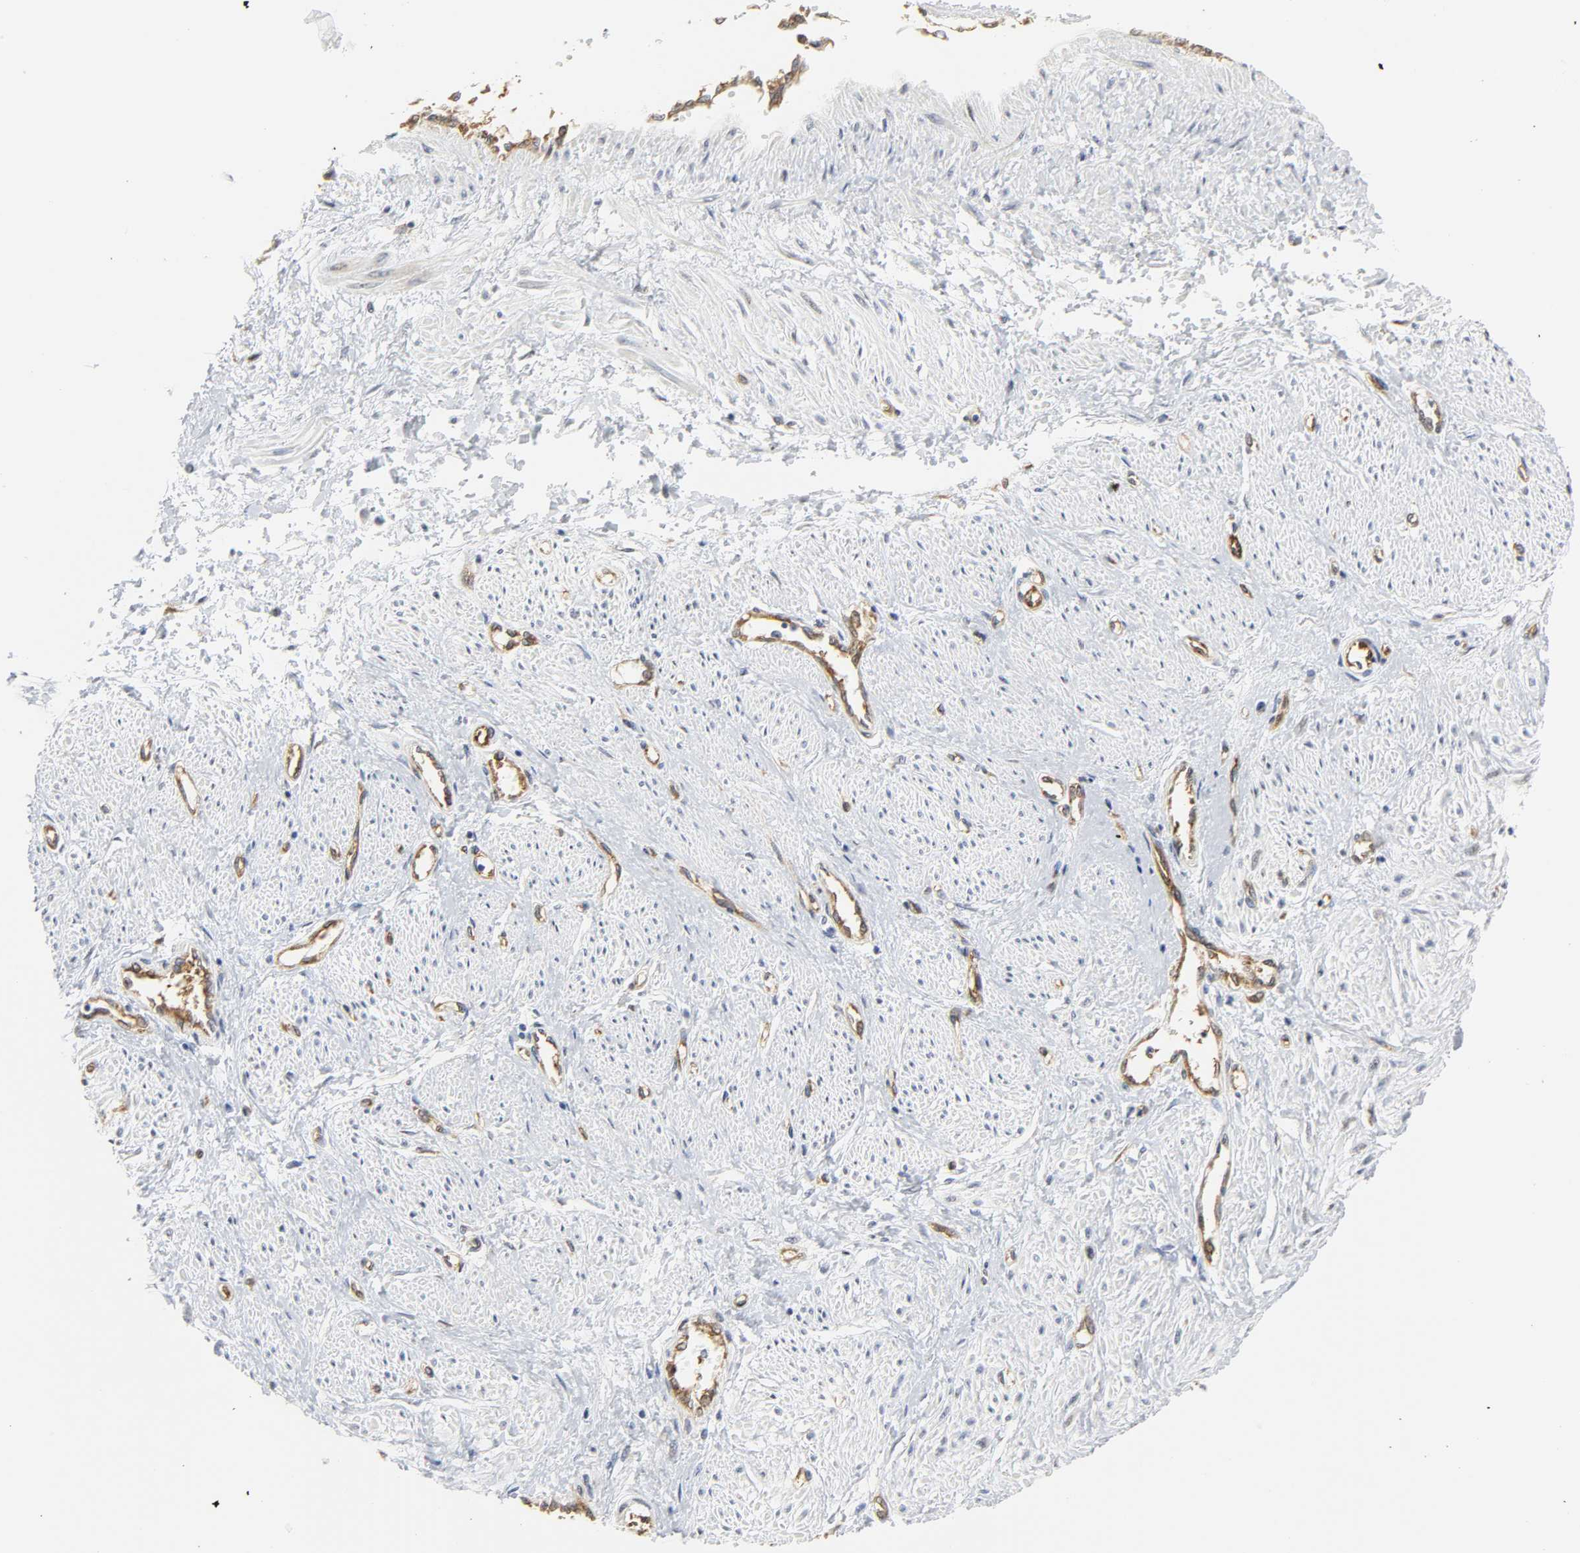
{"staining": {"intensity": "weak", "quantity": ">75%", "location": "cytoplasmic/membranous"}, "tissue": "smooth muscle", "cell_type": "Smooth muscle cells", "image_type": "normal", "snomed": [{"axis": "morphology", "description": "Normal tissue, NOS"}, {"axis": "topography", "description": "Smooth muscle"}, {"axis": "topography", "description": "Uterus"}], "caption": "Immunohistochemistry of normal smooth muscle displays low levels of weak cytoplasmic/membranous staining in approximately >75% of smooth muscle cells.", "gene": "DOCK1", "patient": {"sex": "female", "age": 39}}